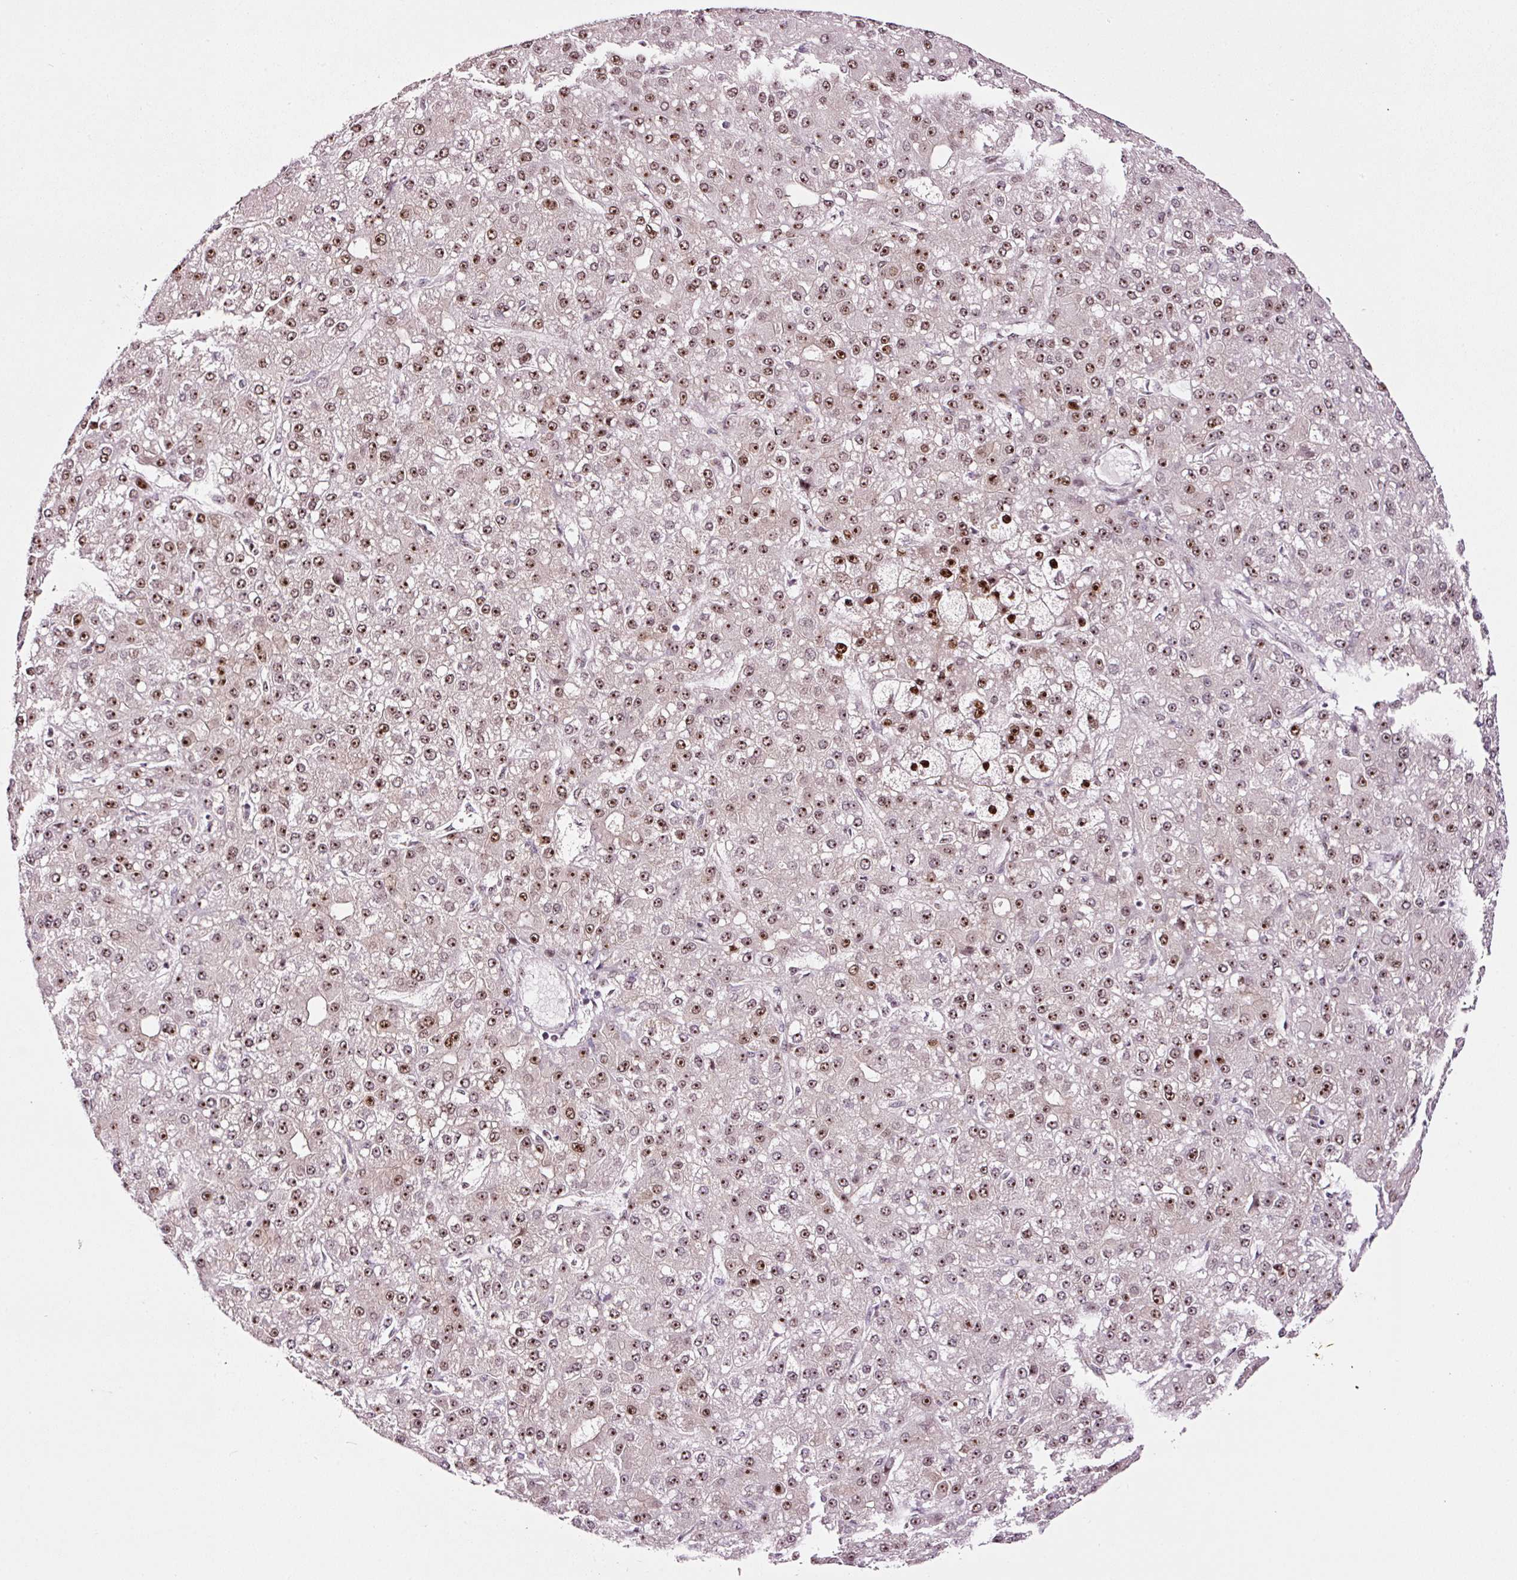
{"staining": {"intensity": "moderate", "quantity": ">75%", "location": "nuclear"}, "tissue": "liver cancer", "cell_type": "Tumor cells", "image_type": "cancer", "snomed": [{"axis": "morphology", "description": "Carcinoma, Hepatocellular, NOS"}, {"axis": "topography", "description": "Liver"}], "caption": "Protein staining displays moderate nuclear staining in about >75% of tumor cells in liver cancer (hepatocellular carcinoma).", "gene": "GNL3", "patient": {"sex": "male", "age": 67}}